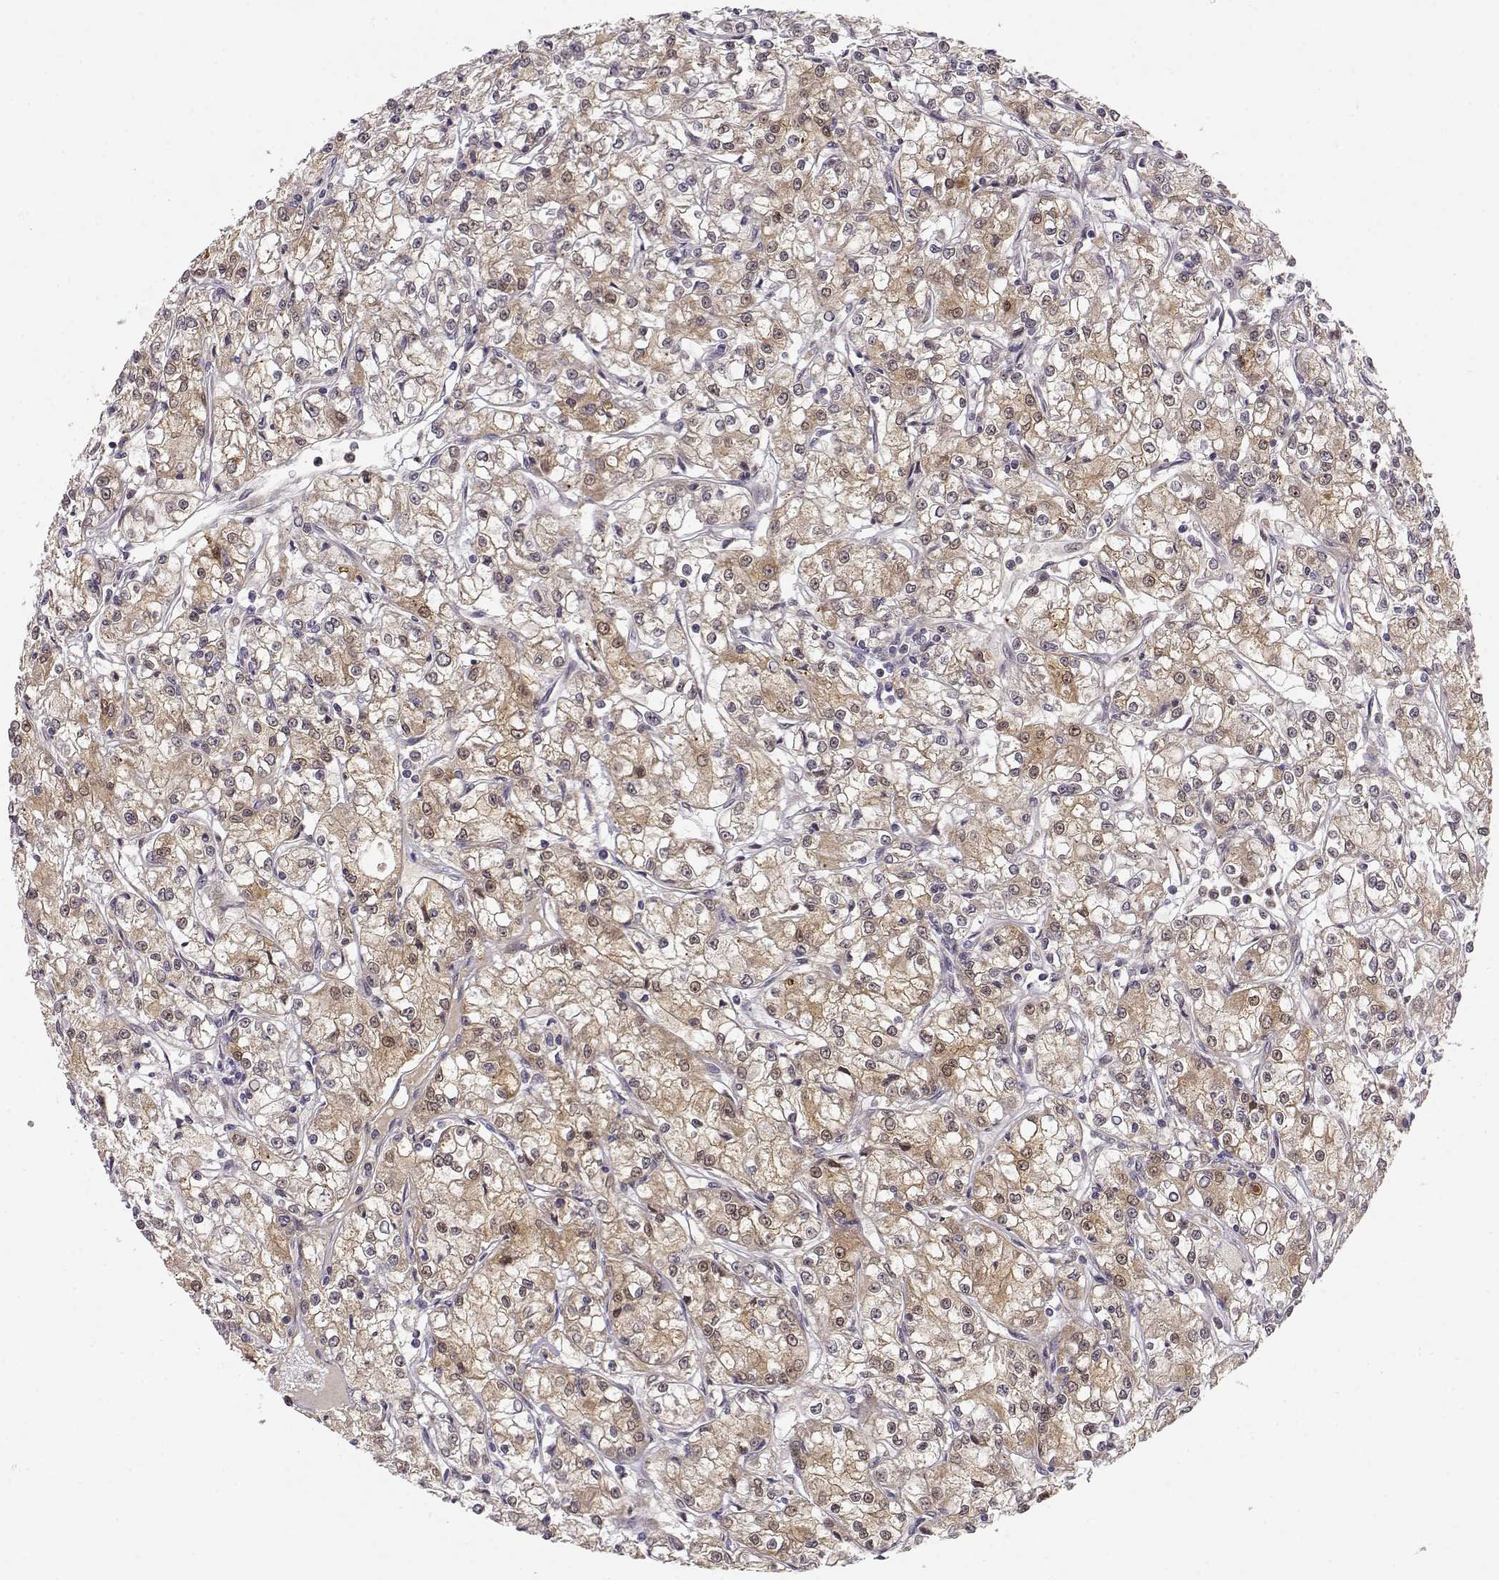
{"staining": {"intensity": "weak", "quantity": "25%-75%", "location": "cytoplasmic/membranous"}, "tissue": "renal cancer", "cell_type": "Tumor cells", "image_type": "cancer", "snomed": [{"axis": "morphology", "description": "Adenocarcinoma, NOS"}, {"axis": "topography", "description": "Kidney"}], "caption": "A low amount of weak cytoplasmic/membranous expression is present in about 25%-75% of tumor cells in renal cancer tissue.", "gene": "ERGIC2", "patient": {"sex": "female", "age": 59}}